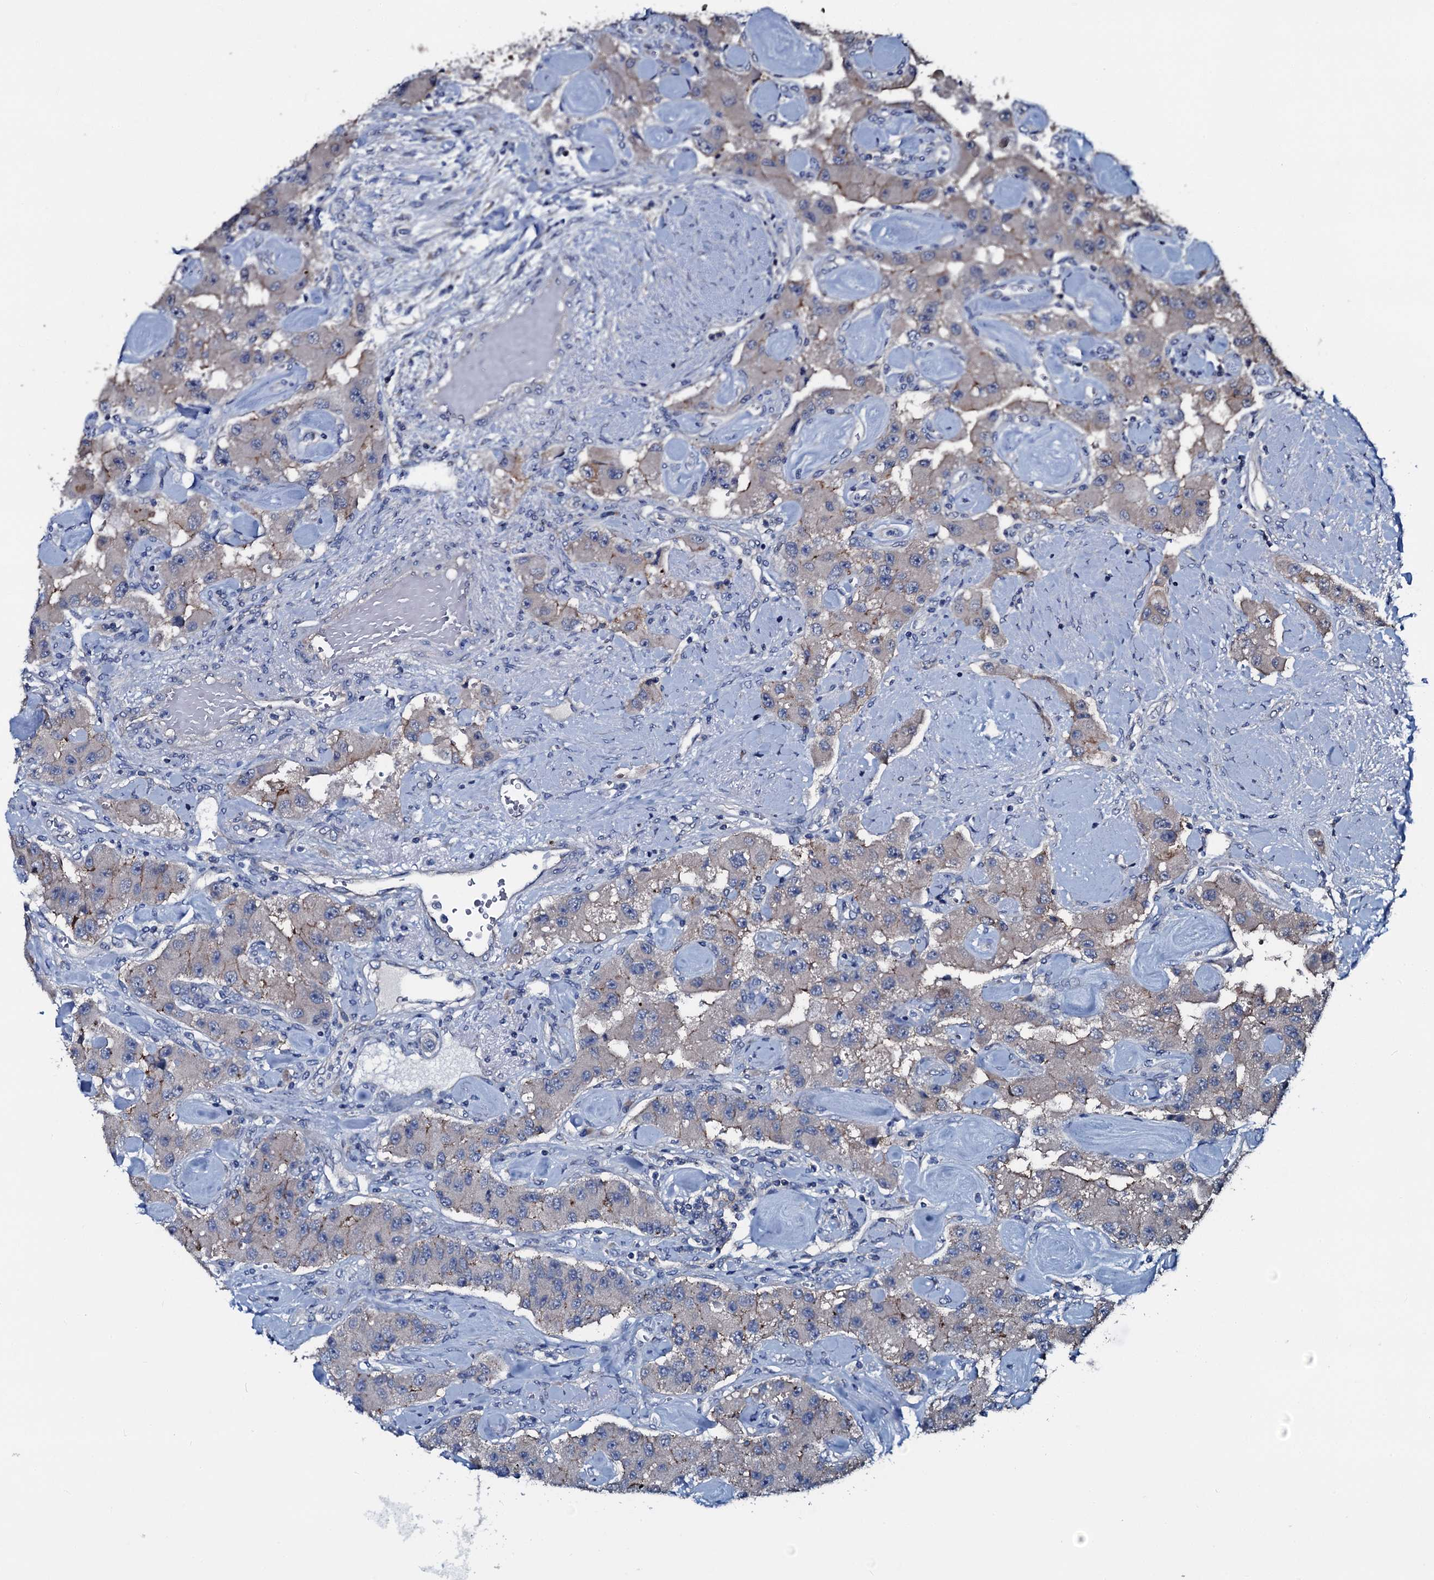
{"staining": {"intensity": "negative", "quantity": "none", "location": "none"}, "tissue": "carcinoid", "cell_type": "Tumor cells", "image_type": "cancer", "snomed": [{"axis": "morphology", "description": "Carcinoid, malignant, NOS"}, {"axis": "topography", "description": "Pancreas"}], "caption": "Image shows no protein staining in tumor cells of carcinoid tissue.", "gene": "IL12B", "patient": {"sex": "male", "age": 41}}